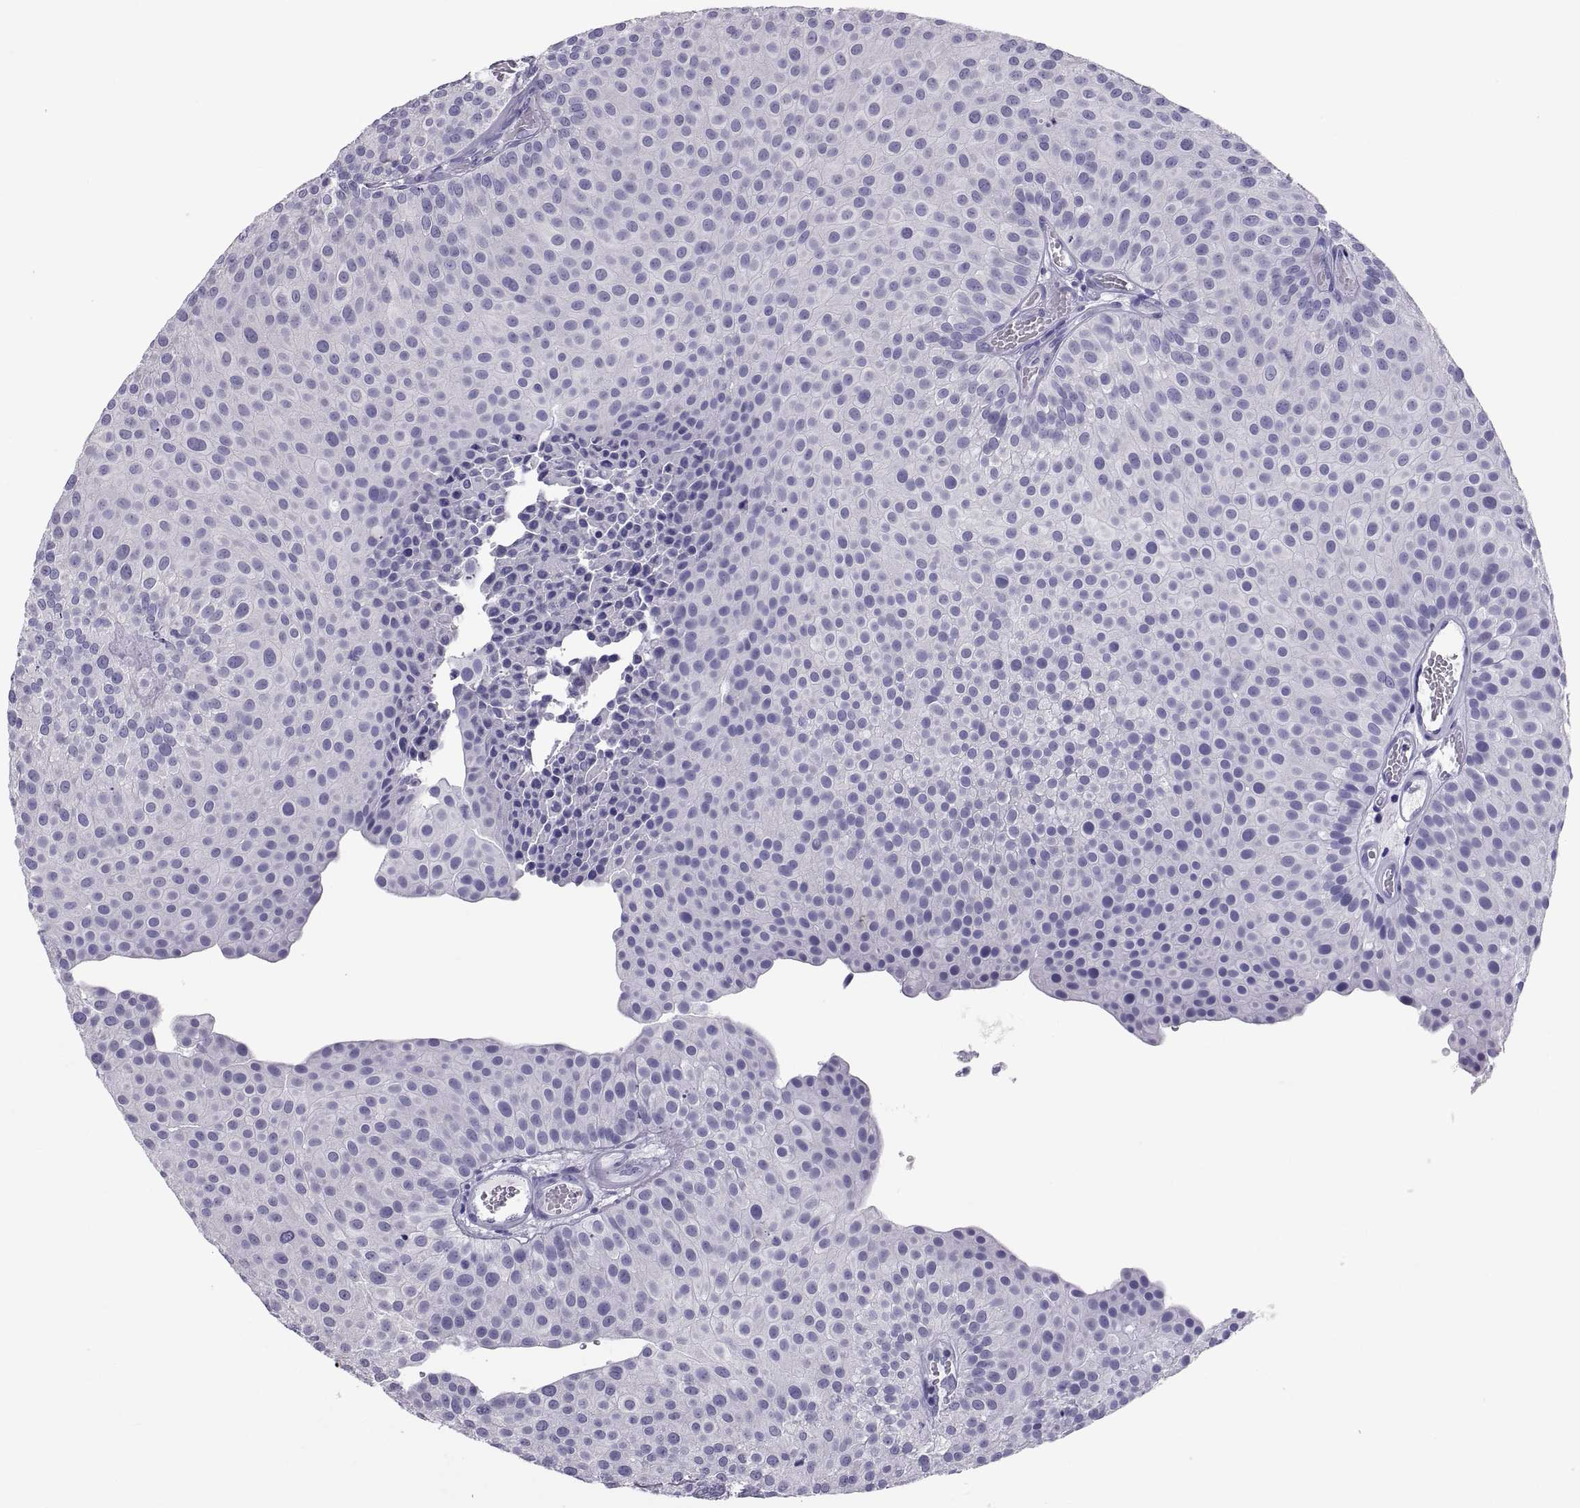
{"staining": {"intensity": "negative", "quantity": "none", "location": "none"}, "tissue": "urothelial cancer", "cell_type": "Tumor cells", "image_type": "cancer", "snomed": [{"axis": "morphology", "description": "Urothelial carcinoma, Low grade"}, {"axis": "topography", "description": "Urinary bladder"}], "caption": "Immunohistochemistry of human urothelial cancer displays no expression in tumor cells.", "gene": "RNASE12", "patient": {"sex": "female", "age": 87}}